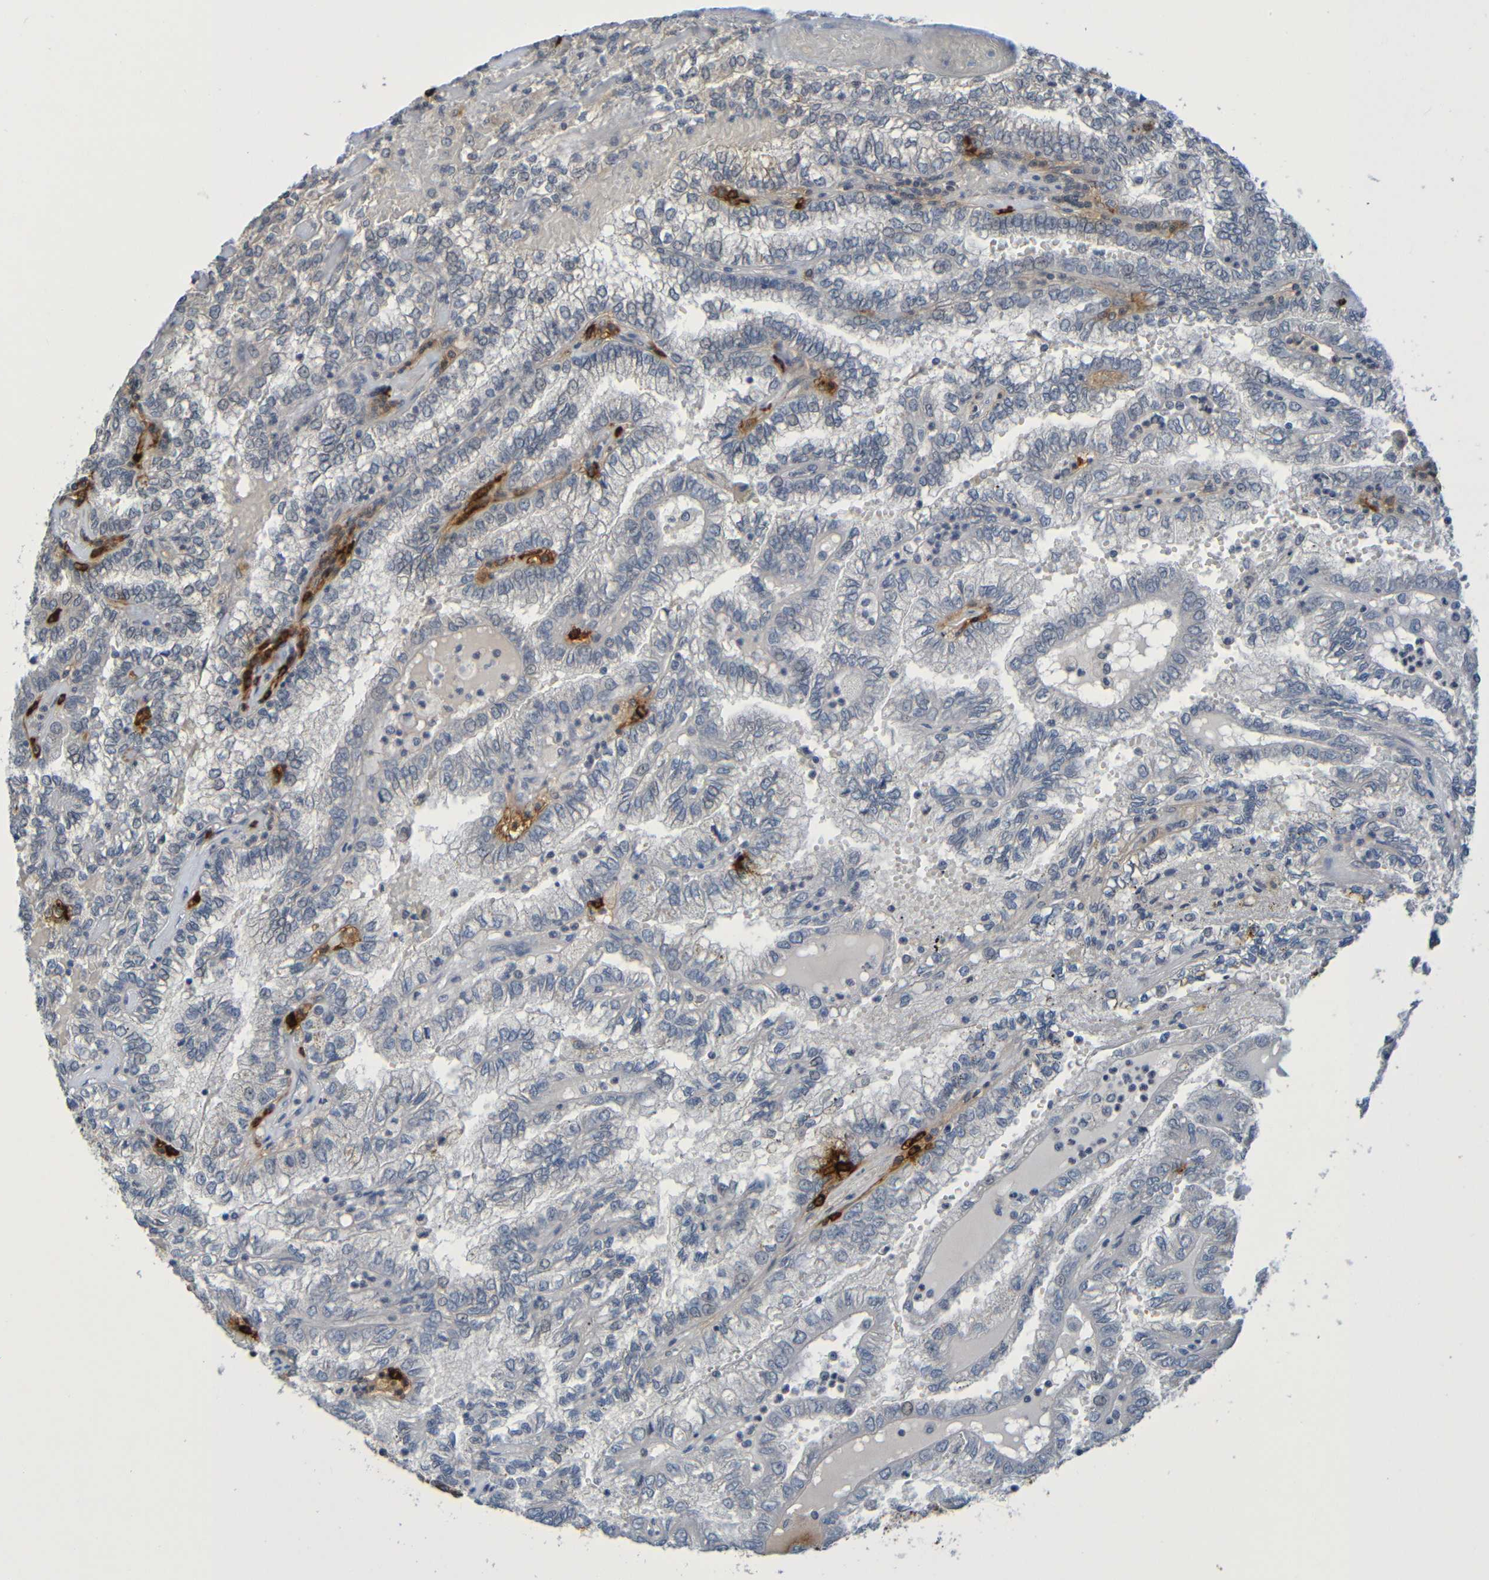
{"staining": {"intensity": "negative", "quantity": "none", "location": "none"}, "tissue": "renal cancer", "cell_type": "Tumor cells", "image_type": "cancer", "snomed": [{"axis": "morphology", "description": "Inflammation, NOS"}, {"axis": "morphology", "description": "Adenocarcinoma, NOS"}, {"axis": "topography", "description": "Kidney"}], "caption": "A high-resolution micrograph shows IHC staining of renal adenocarcinoma, which demonstrates no significant positivity in tumor cells.", "gene": "C3AR1", "patient": {"sex": "male", "age": 68}}